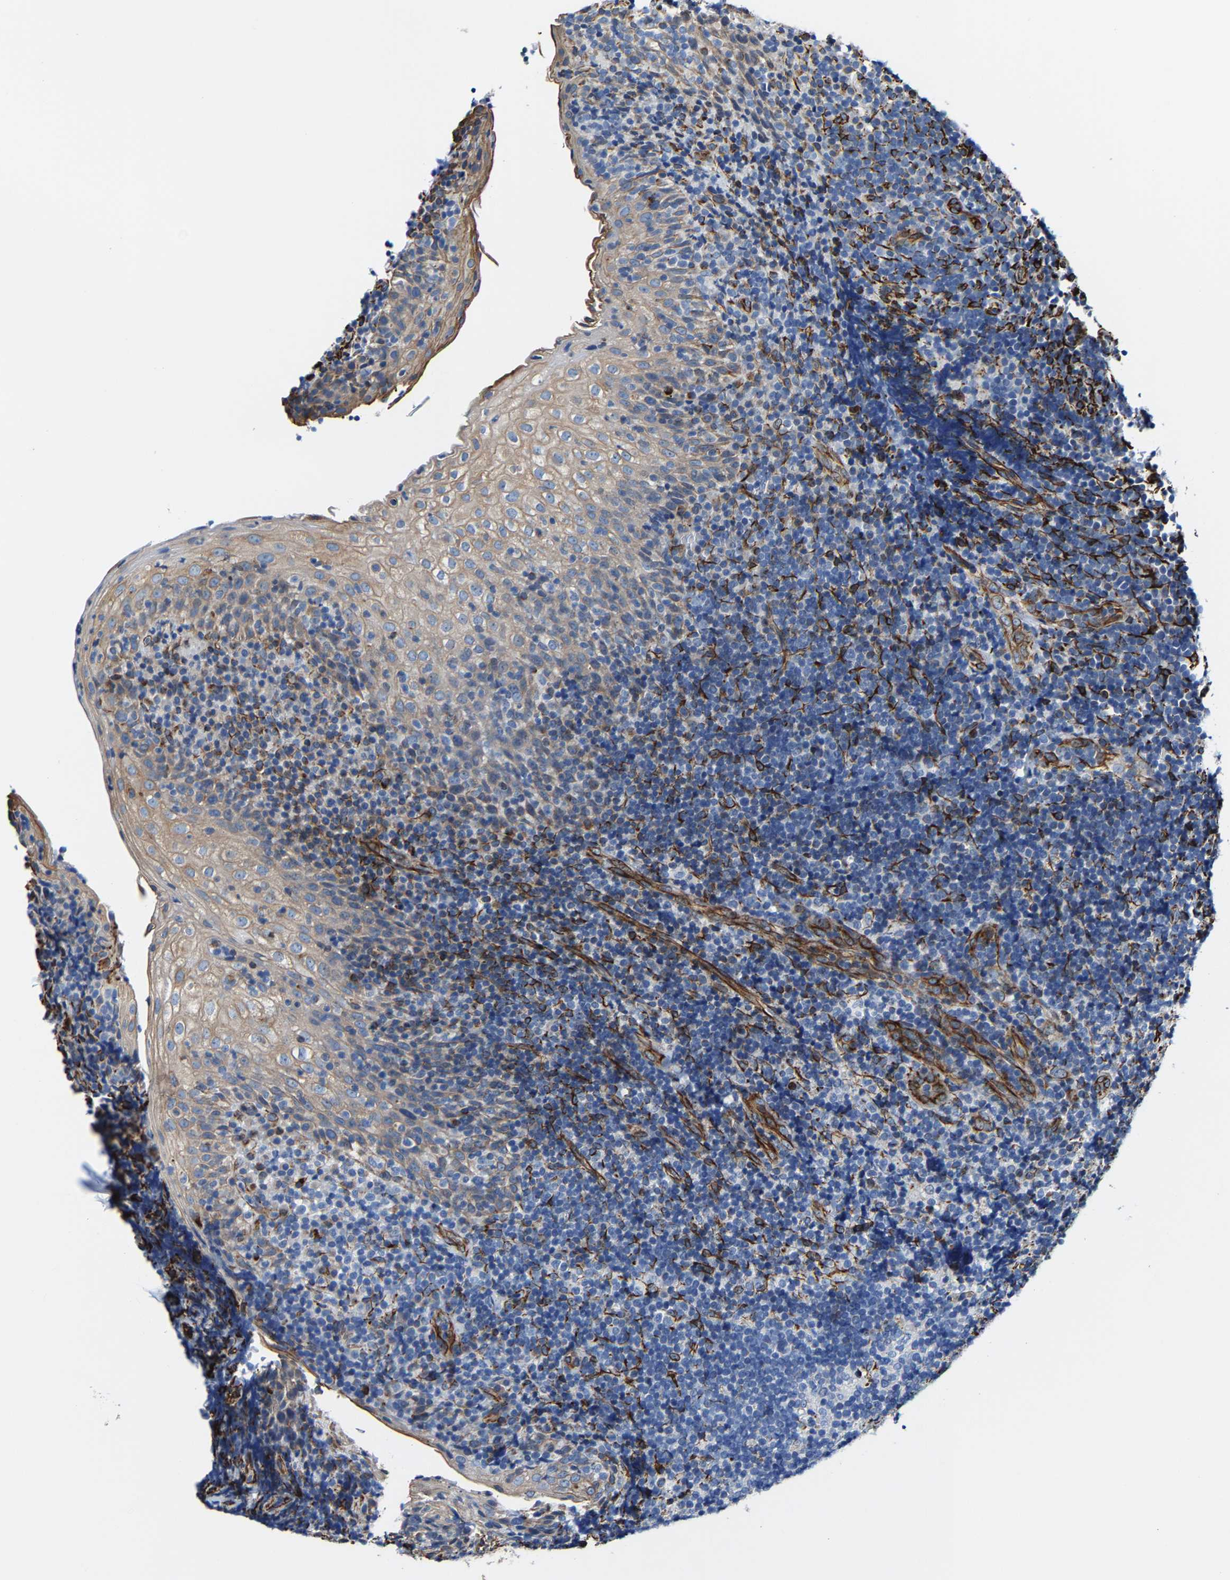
{"staining": {"intensity": "negative", "quantity": "none", "location": "none"}, "tissue": "tonsil", "cell_type": "Germinal center cells", "image_type": "normal", "snomed": [{"axis": "morphology", "description": "Normal tissue, NOS"}, {"axis": "topography", "description": "Tonsil"}], "caption": "Germinal center cells are negative for brown protein staining in benign tonsil. (Stains: DAB immunohistochemistry with hematoxylin counter stain, Microscopy: brightfield microscopy at high magnification).", "gene": "MMEL1", "patient": {"sex": "male", "age": 37}}